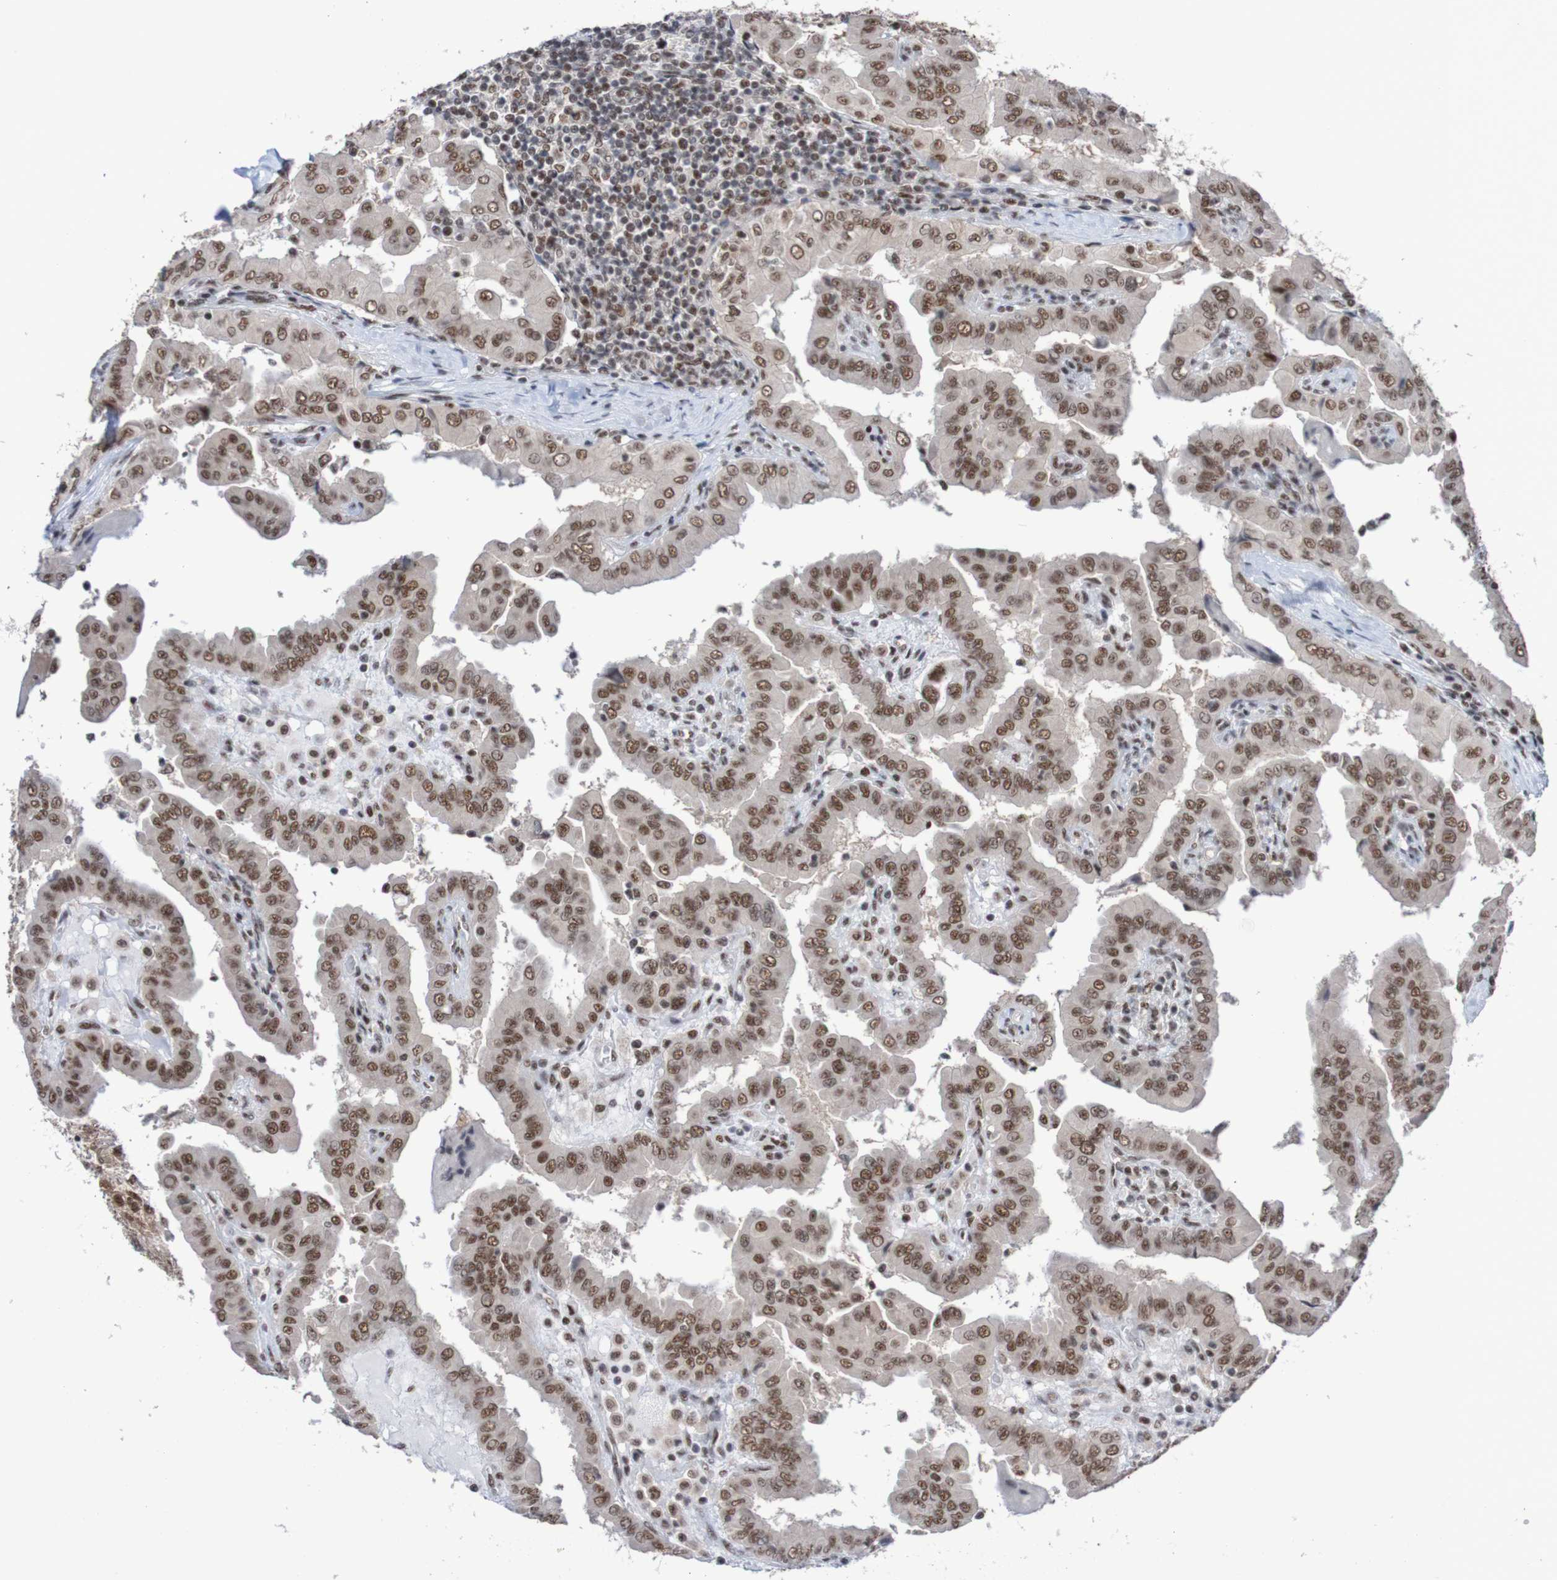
{"staining": {"intensity": "moderate", "quantity": ">75%", "location": "nuclear"}, "tissue": "thyroid cancer", "cell_type": "Tumor cells", "image_type": "cancer", "snomed": [{"axis": "morphology", "description": "Papillary adenocarcinoma, NOS"}, {"axis": "topography", "description": "Thyroid gland"}], "caption": "Immunohistochemistry (IHC) of papillary adenocarcinoma (thyroid) exhibits medium levels of moderate nuclear staining in approximately >75% of tumor cells.", "gene": "CDC5L", "patient": {"sex": "male", "age": 33}}